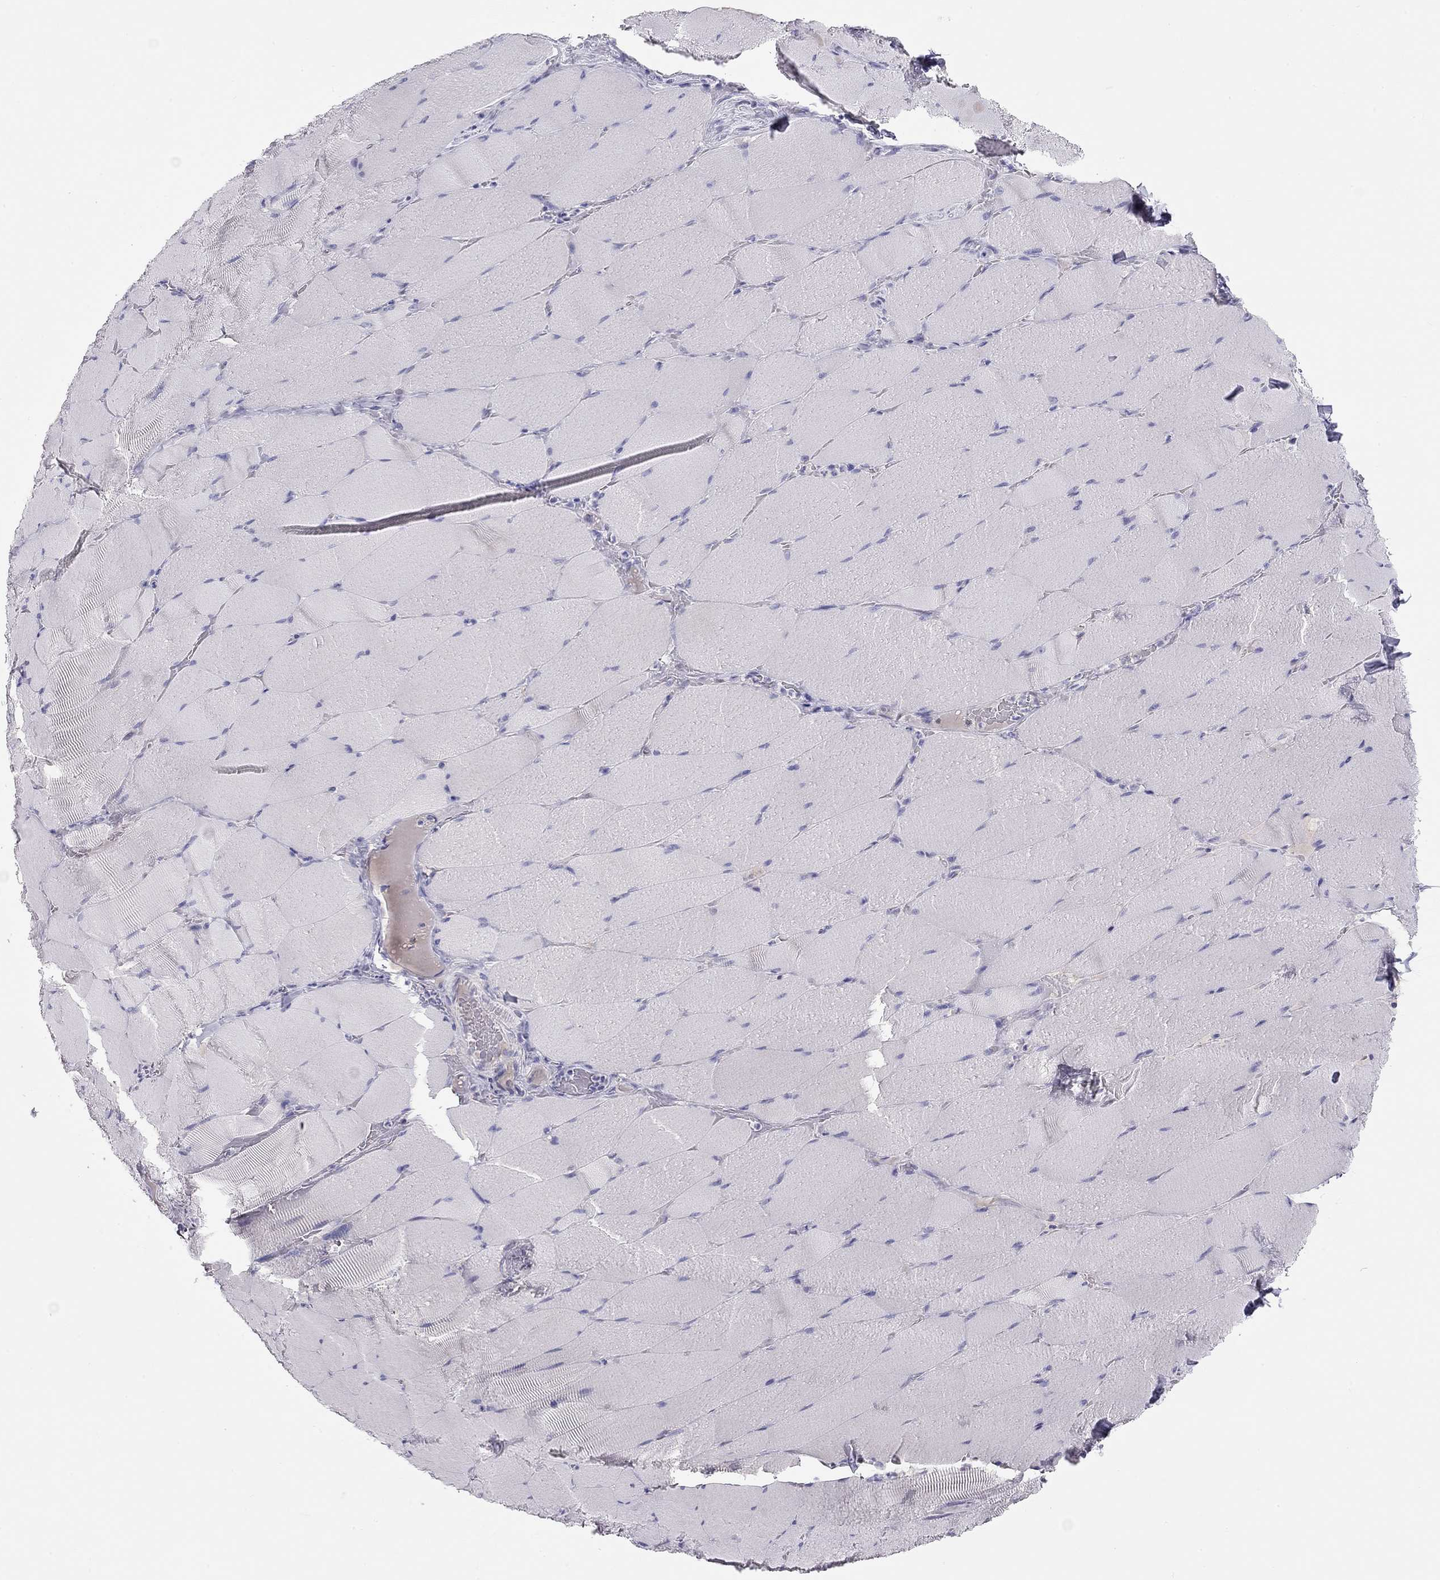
{"staining": {"intensity": "negative", "quantity": "none", "location": "none"}, "tissue": "skeletal muscle", "cell_type": "Myocytes", "image_type": "normal", "snomed": [{"axis": "morphology", "description": "Normal tissue, NOS"}, {"axis": "topography", "description": "Skeletal muscle"}], "caption": "Immunohistochemistry photomicrograph of benign human skeletal muscle stained for a protein (brown), which demonstrates no staining in myocytes.", "gene": "KCNV2", "patient": {"sex": "male", "age": 56}}